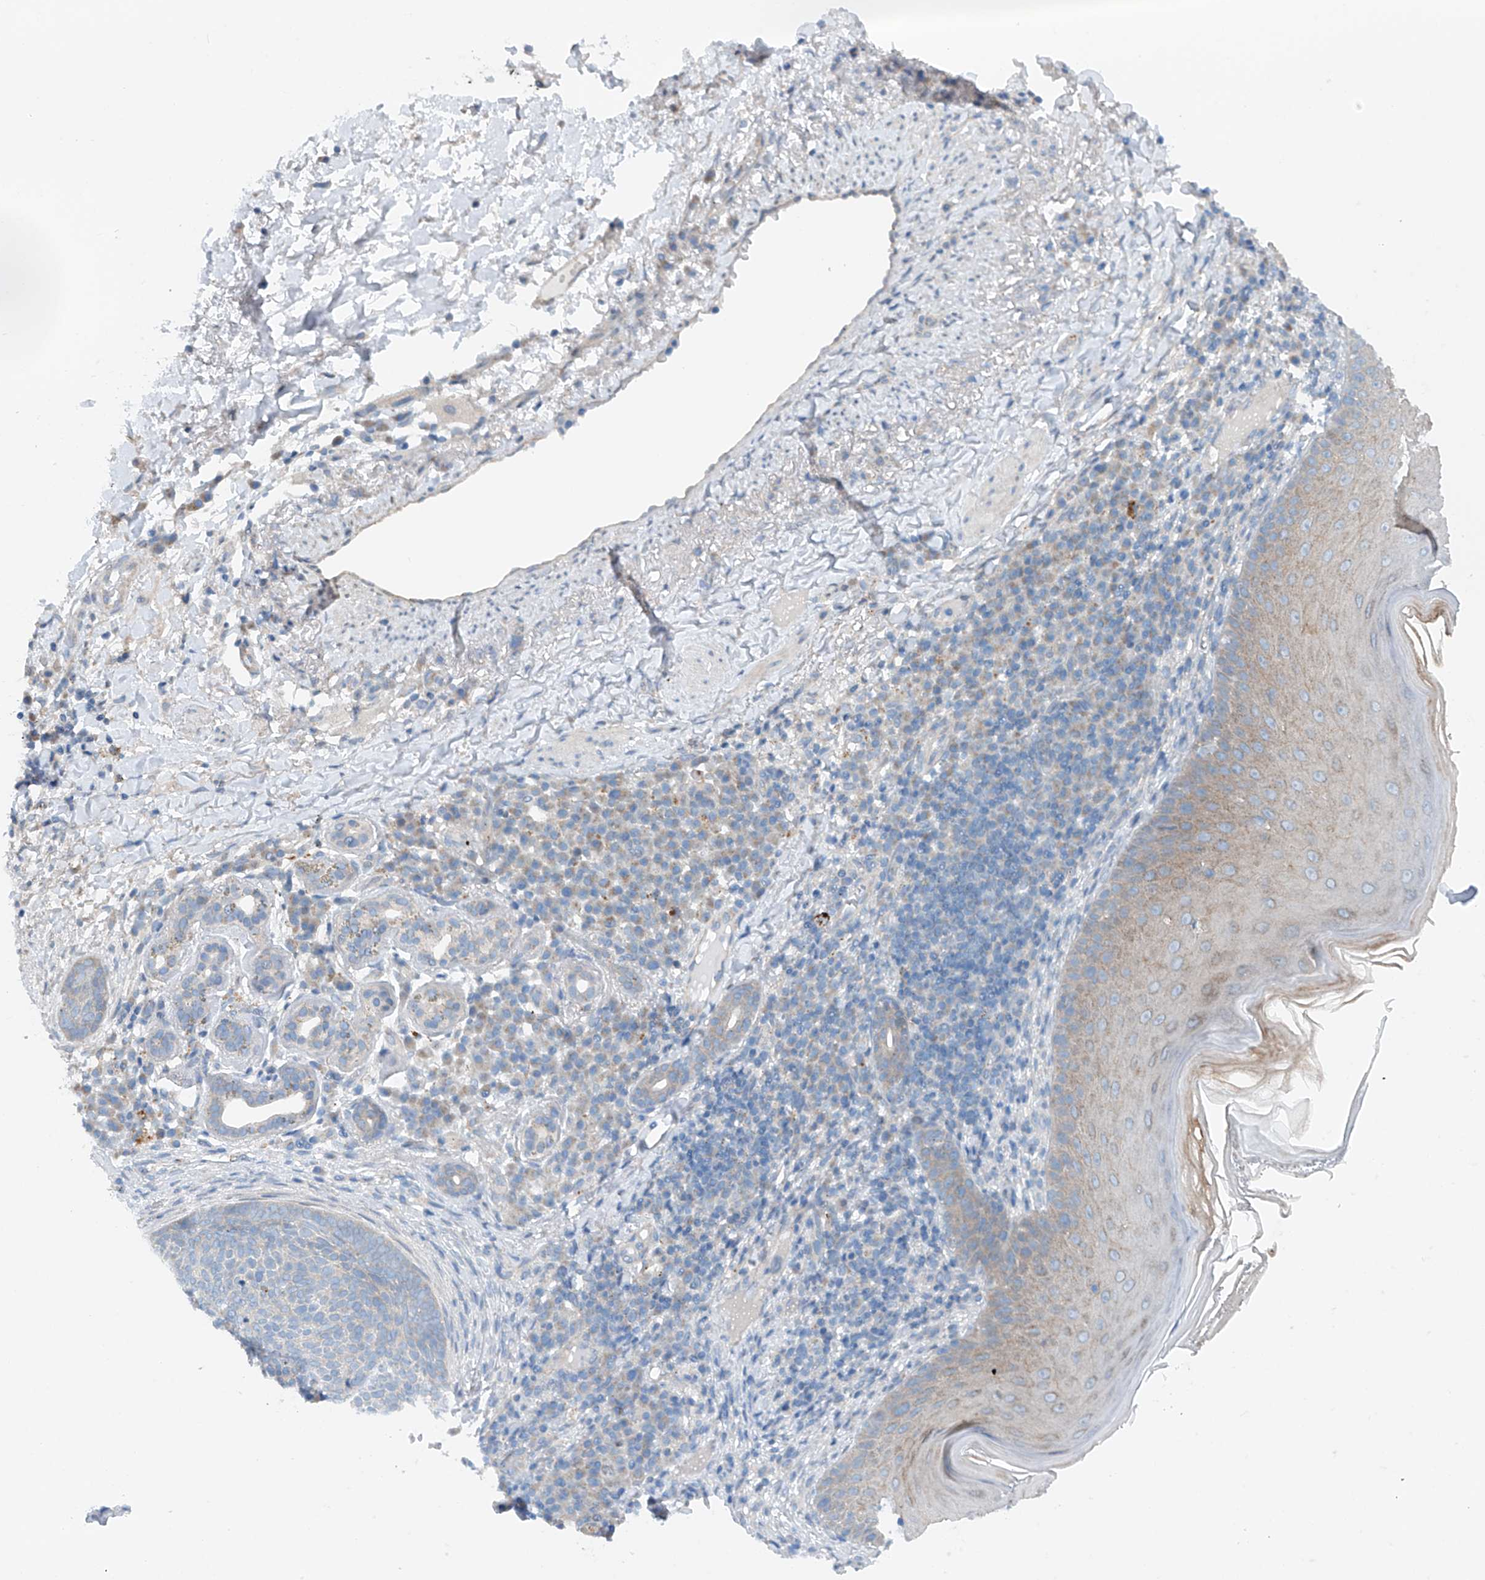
{"staining": {"intensity": "negative", "quantity": "none", "location": "none"}, "tissue": "skin cancer", "cell_type": "Tumor cells", "image_type": "cancer", "snomed": [{"axis": "morphology", "description": "Basal cell carcinoma"}, {"axis": "topography", "description": "Skin"}], "caption": "Skin cancer (basal cell carcinoma) stained for a protein using IHC reveals no staining tumor cells.", "gene": "CEP85L", "patient": {"sex": "male", "age": 85}}